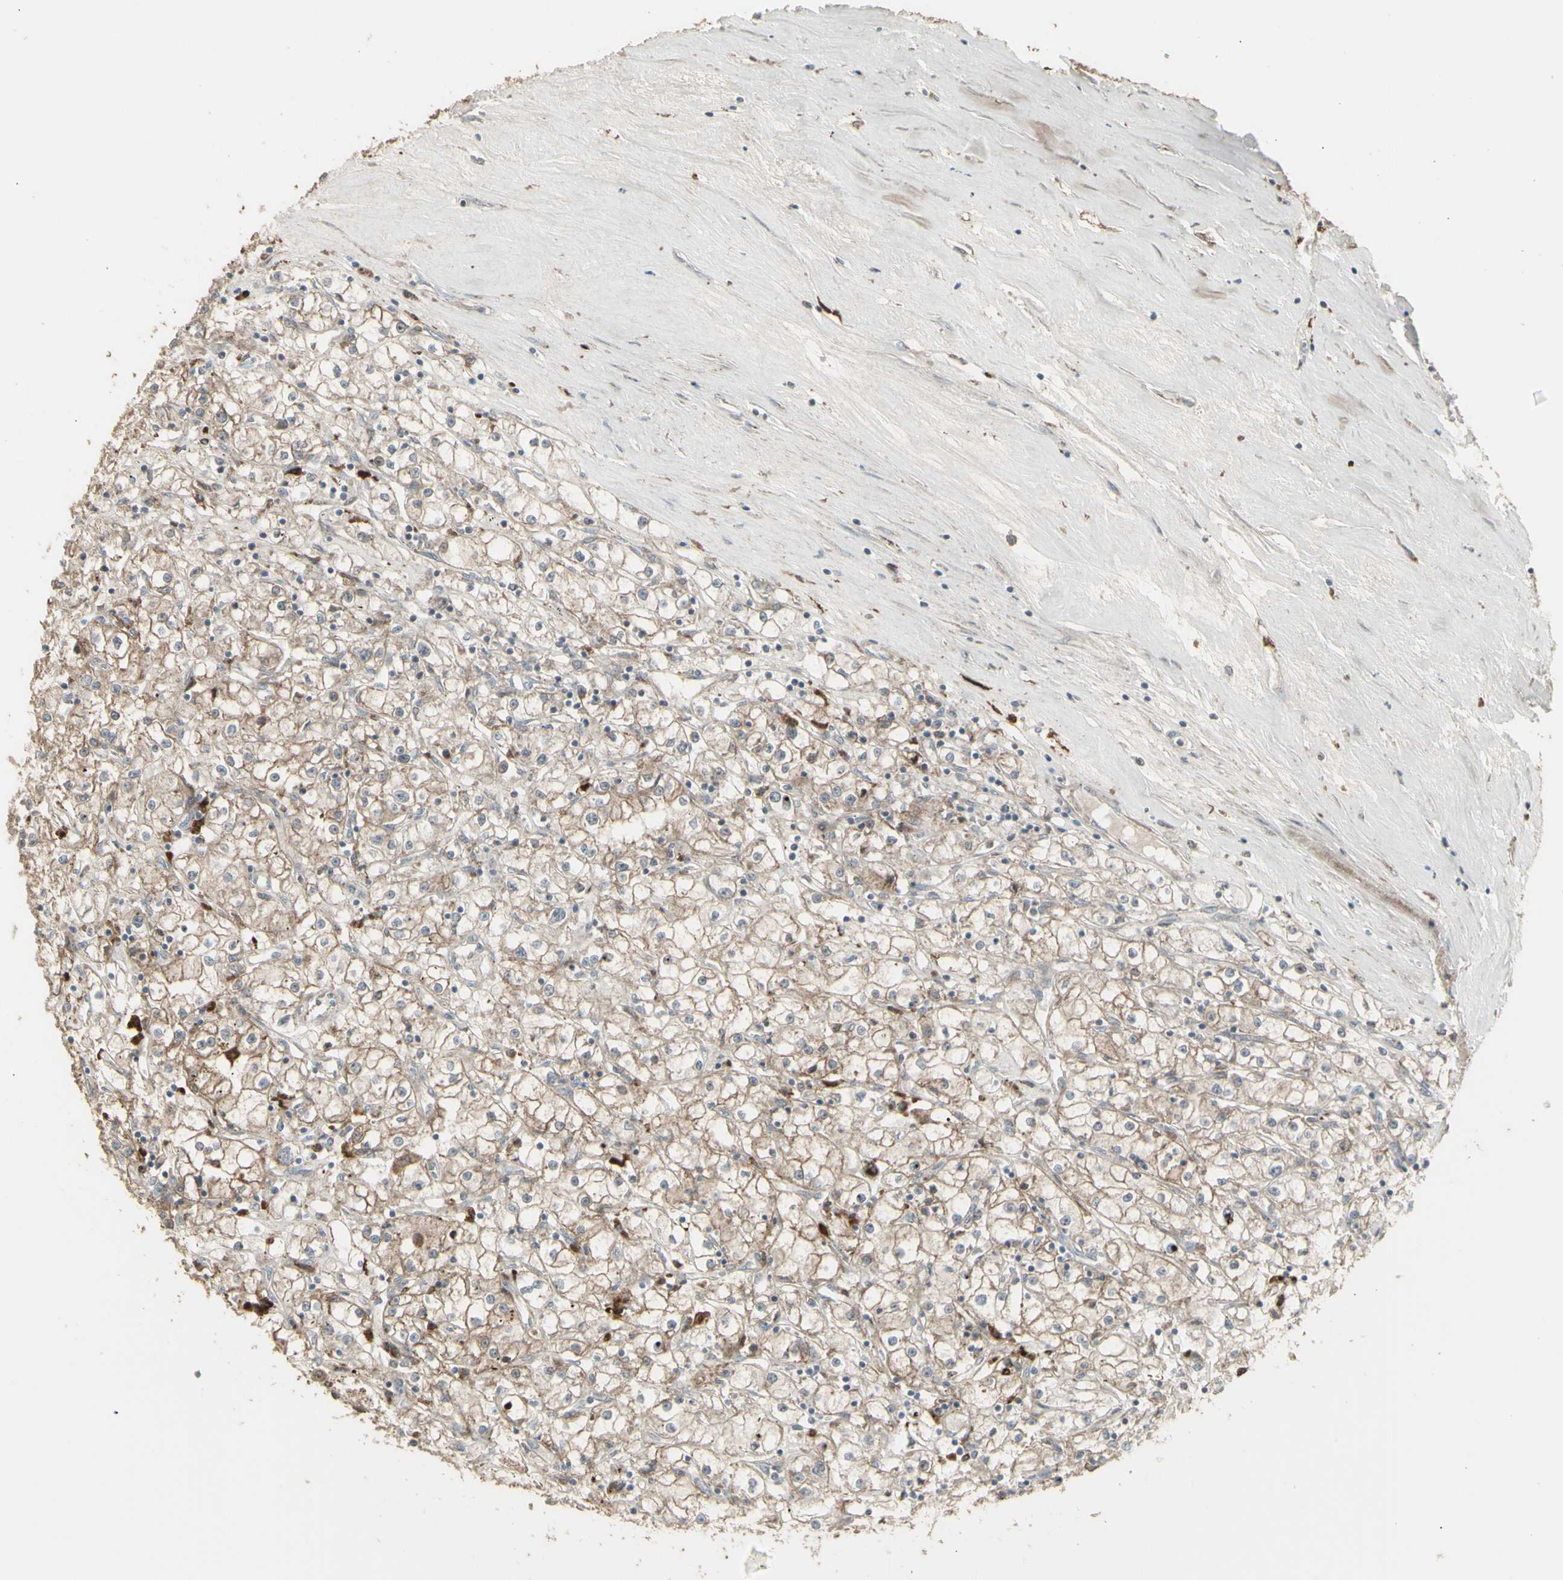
{"staining": {"intensity": "moderate", "quantity": ">75%", "location": "cytoplasmic/membranous"}, "tissue": "renal cancer", "cell_type": "Tumor cells", "image_type": "cancer", "snomed": [{"axis": "morphology", "description": "Adenocarcinoma, NOS"}, {"axis": "topography", "description": "Kidney"}], "caption": "Tumor cells demonstrate medium levels of moderate cytoplasmic/membranous positivity in approximately >75% of cells in renal cancer (adenocarcinoma).", "gene": "RNASEL", "patient": {"sex": "male", "age": 56}}